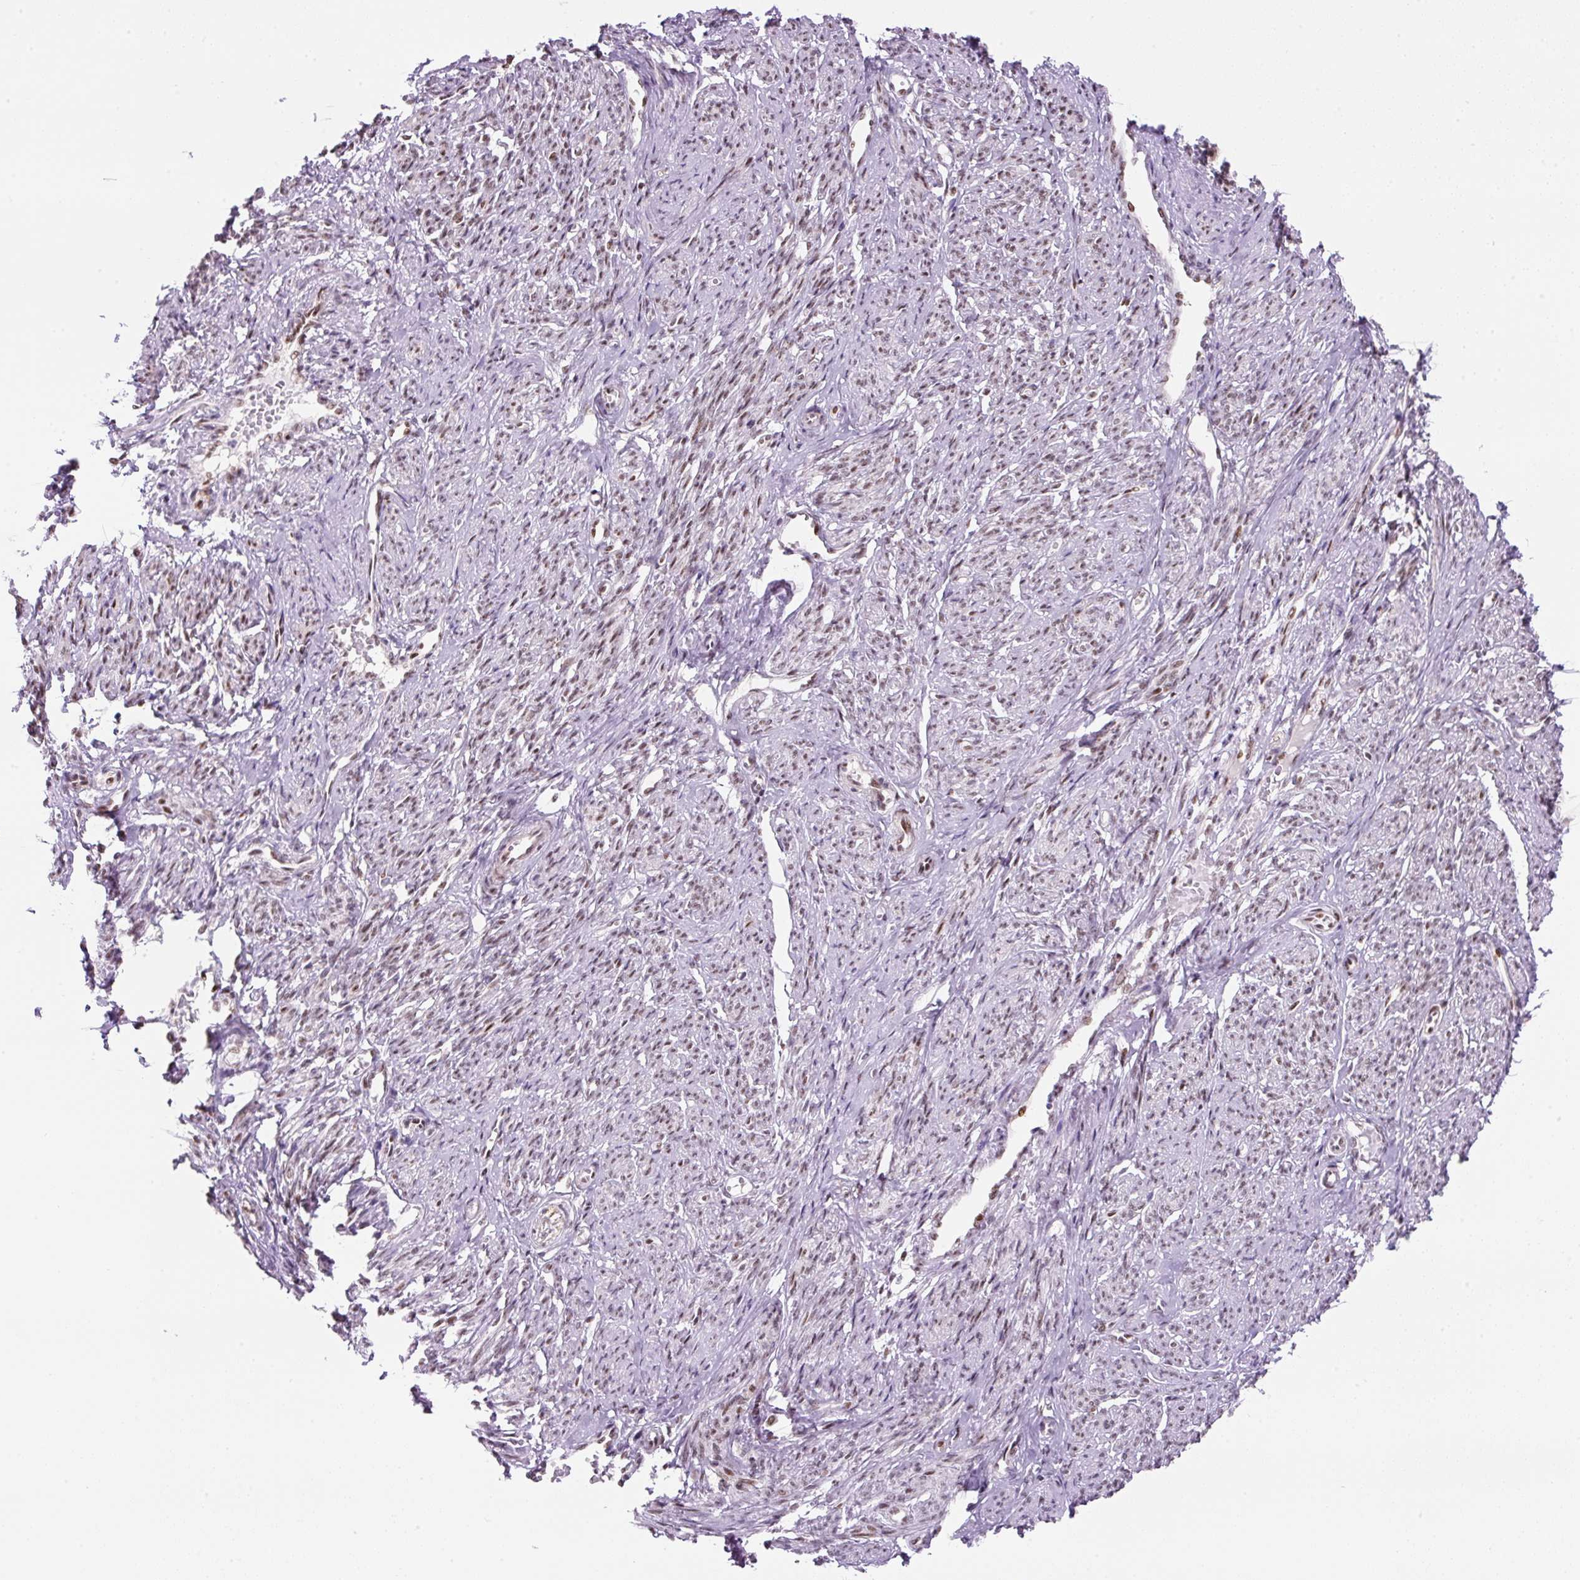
{"staining": {"intensity": "moderate", "quantity": "25%-75%", "location": "nuclear"}, "tissue": "smooth muscle", "cell_type": "Smooth muscle cells", "image_type": "normal", "snomed": [{"axis": "morphology", "description": "Normal tissue, NOS"}, {"axis": "topography", "description": "Smooth muscle"}], "caption": "DAB (3,3'-diaminobenzidine) immunohistochemical staining of normal human smooth muscle exhibits moderate nuclear protein positivity in approximately 25%-75% of smooth muscle cells. (DAB IHC, brown staining for protein, blue staining for nuclei).", "gene": "TAF1A", "patient": {"sex": "female", "age": 65}}